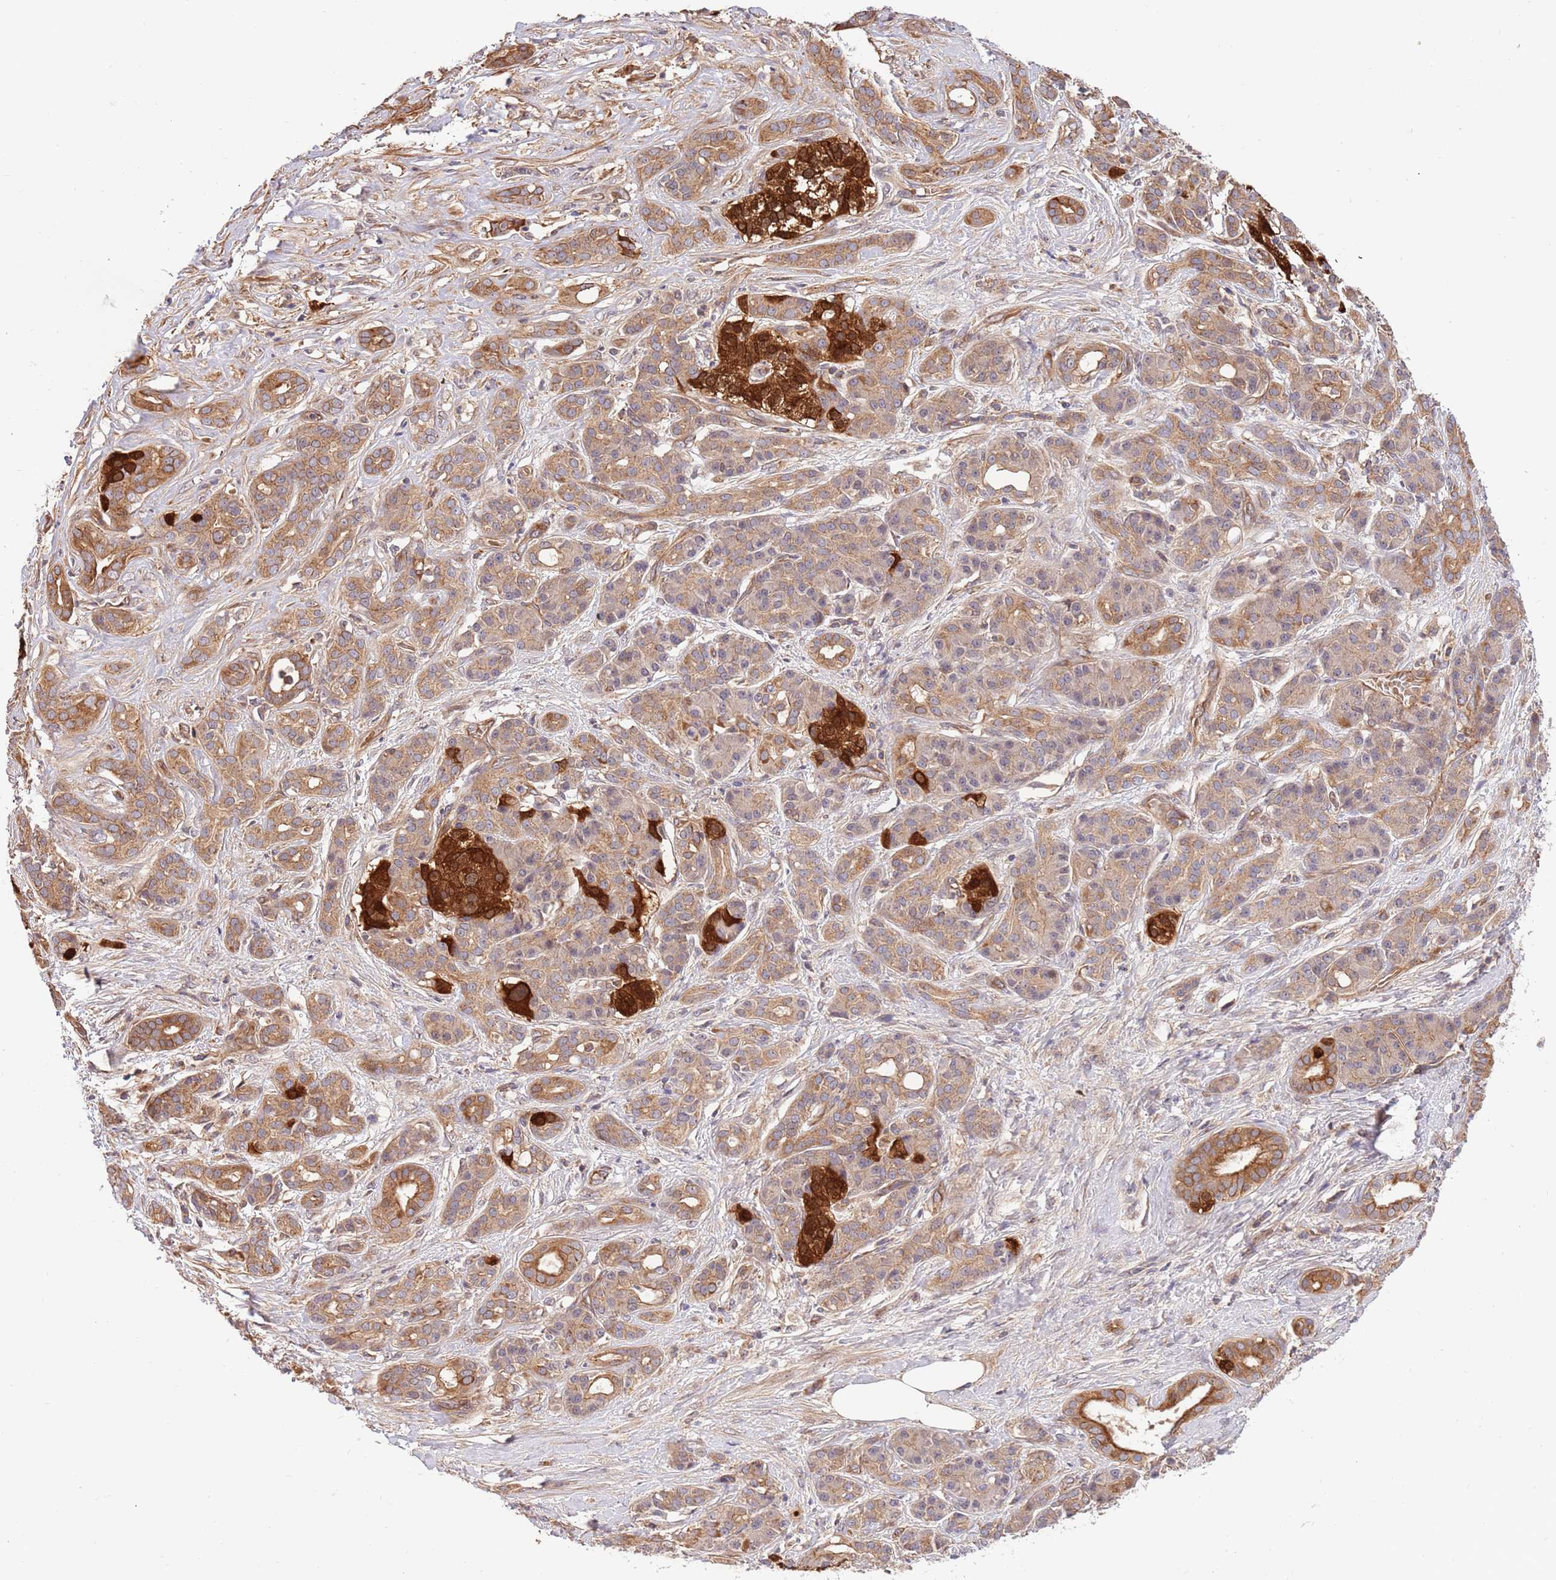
{"staining": {"intensity": "weak", "quantity": "25%-75%", "location": "cytoplasmic/membranous"}, "tissue": "pancreatic cancer", "cell_type": "Tumor cells", "image_type": "cancer", "snomed": [{"axis": "morphology", "description": "Adenocarcinoma, NOS"}, {"axis": "topography", "description": "Pancreas"}], "caption": "Protein analysis of pancreatic cancer tissue reveals weak cytoplasmic/membranous expression in about 25%-75% of tumor cells. The staining was performed using DAB to visualize the protein expression in brown, while the nuclei were stained in blue with hematoxylin (Magnification: 20x).", "gene": "HAUS3", "patient": {"sex": "male", "age": 57}}